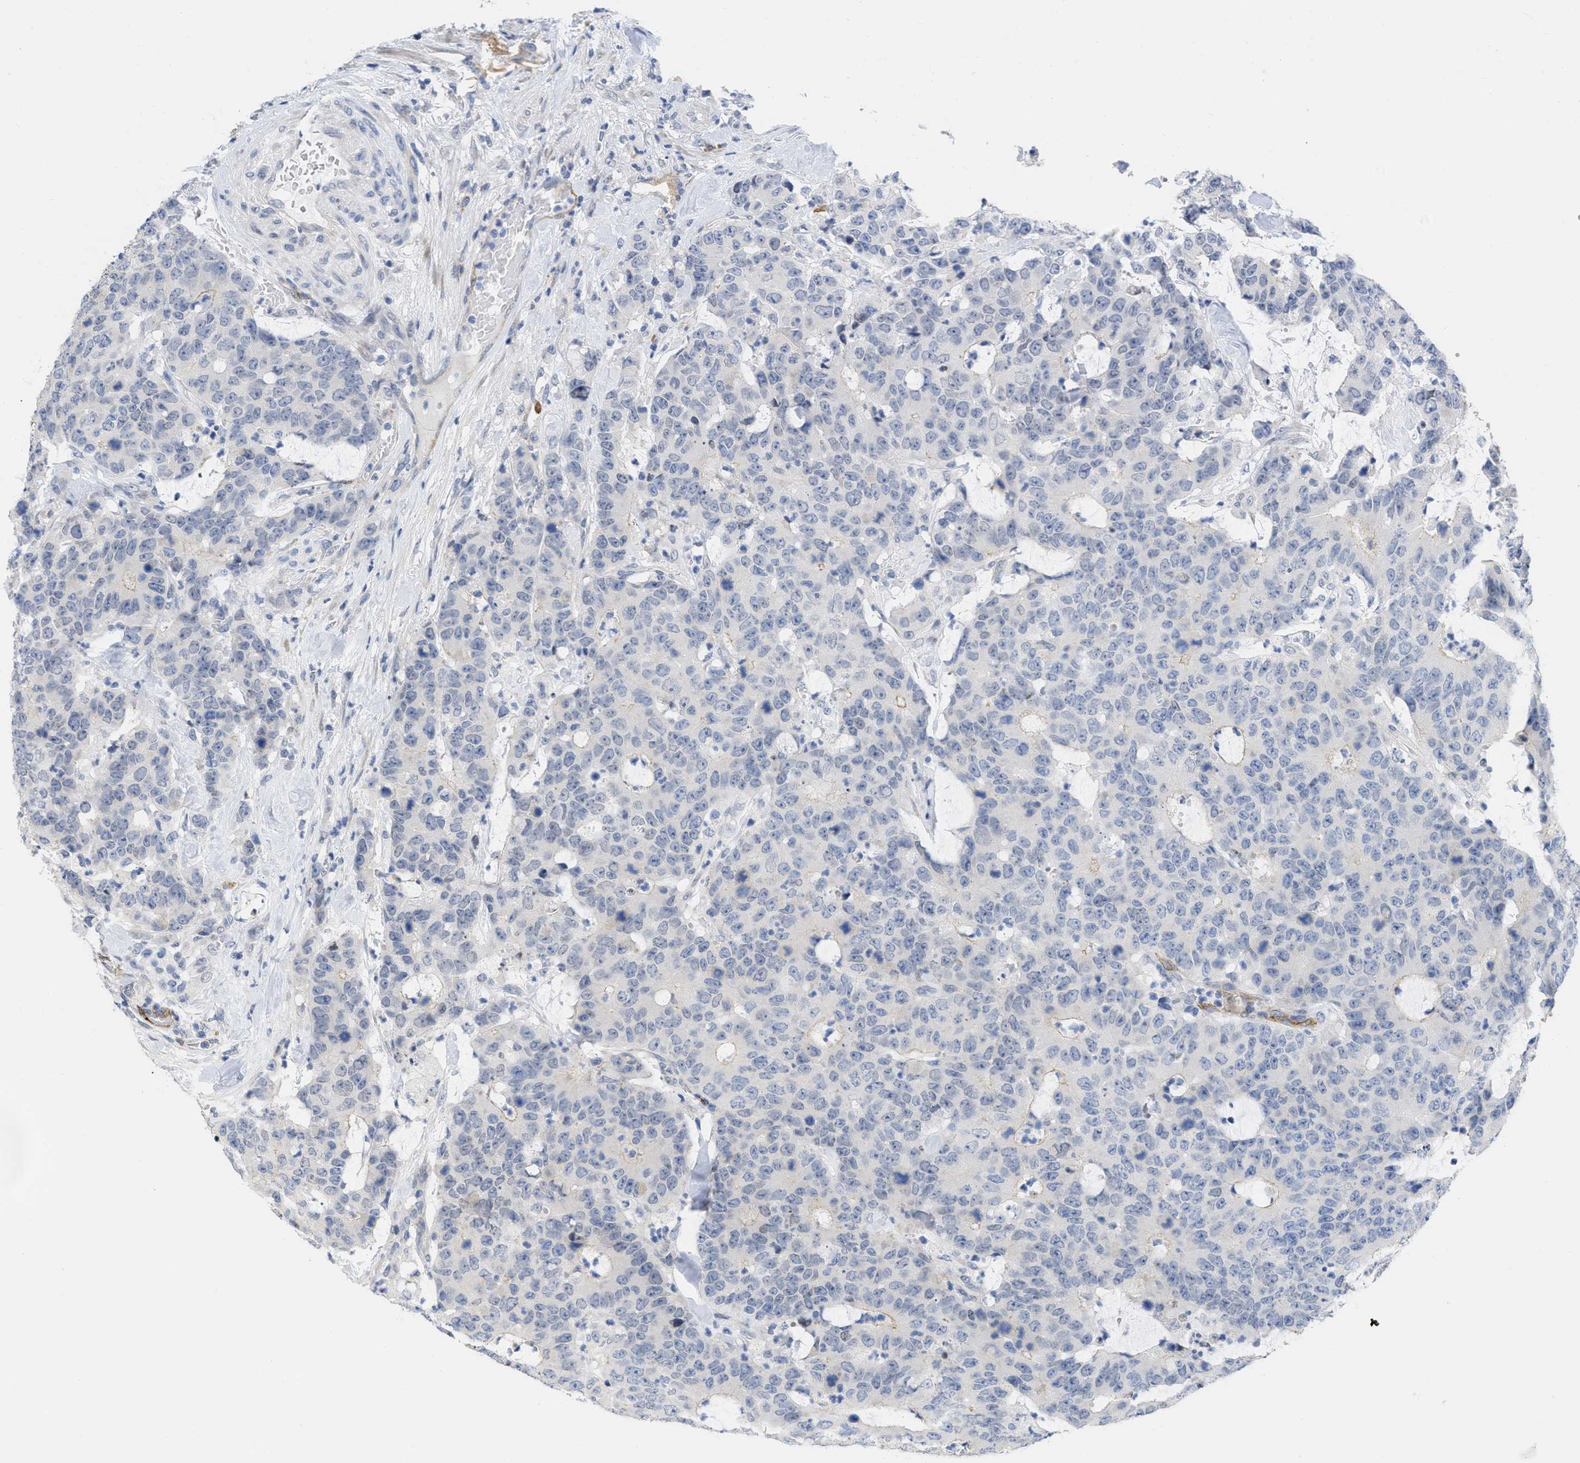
{"staining": {"intensity": "negative", "quantity": "none", "location": "none"}, "tissue": "colorectal cancer", "cell_type": "Tumor cells", "image_type": "cancer", "snomed": [{"axis": "morphology", "description": "Adenocarcinoma, NOS"}, {"axis": "topography", "description": "Colon"}], "caption": "Colorectal adenocarcinoma was stained to show a protein in brown. There is no significant positivity in tumor cells. (DAB (3,3'-diaminobenzidine) immunohistochemistry (IHC) visualized using brightfield microscopy, high magnification).", "gene": "ACKR1", "patient": {"sex": "female", "age": 86}}